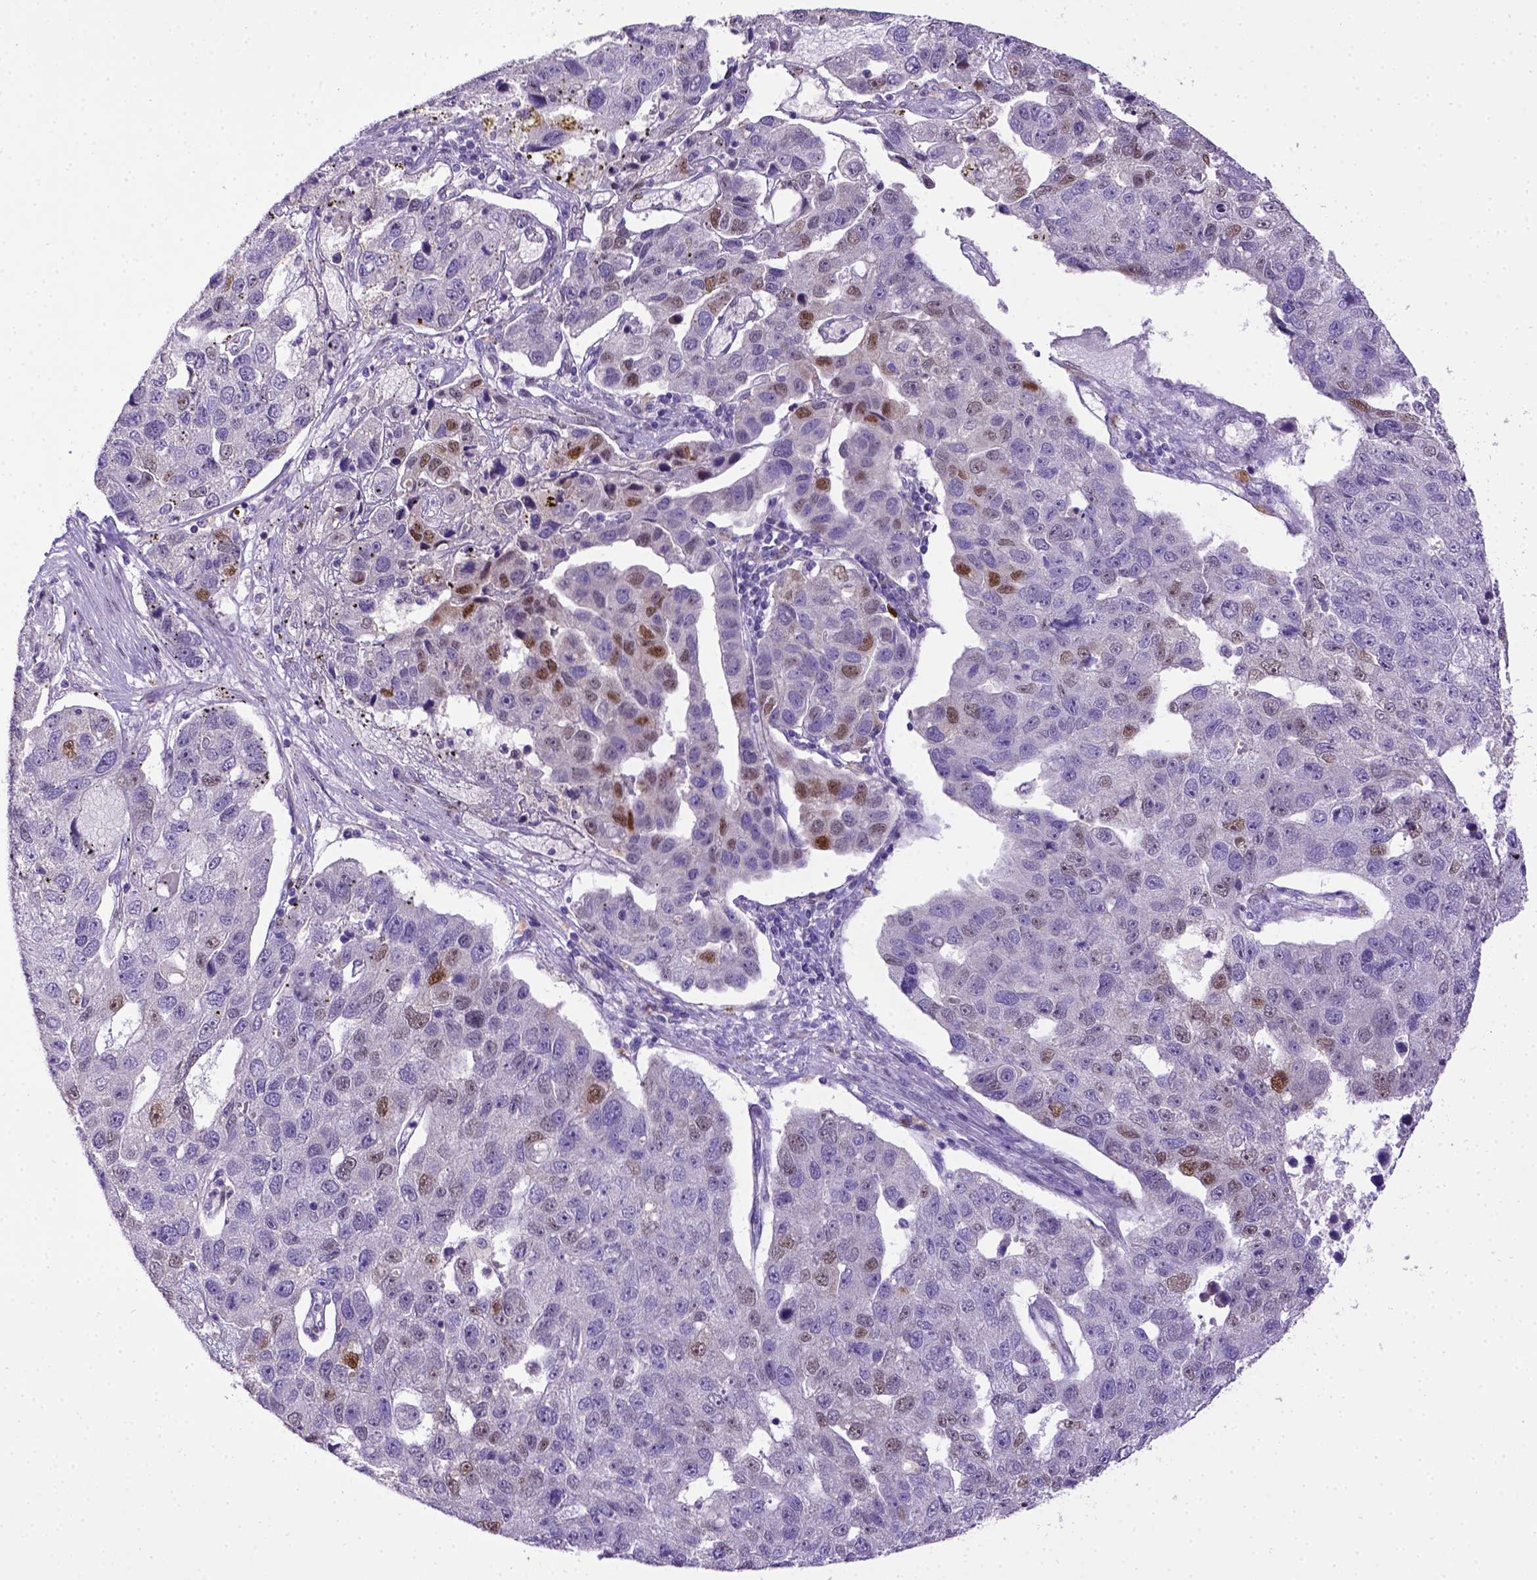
{"staining": {"intensity": "moderate", "quantity": "<25%", "location": "nuclear"}, "tissue": "pancreatic cancer", "cell_type": "Tumor cells", "image_type": "cancer", "snomed": [{"axis": "morphology", "description": "Adenocarcinoma, NOS"}, {"axis": "topography", "description": "Pancreas"}], "caption": "Immunohistochemical staining of adenocarcinoma (pancreatic) displays low levels of moderate nuclear expression in approximately <25% of tumor cells.", "gene": "CDKN1A", "patient": {"sex": "female", "age": 61}}